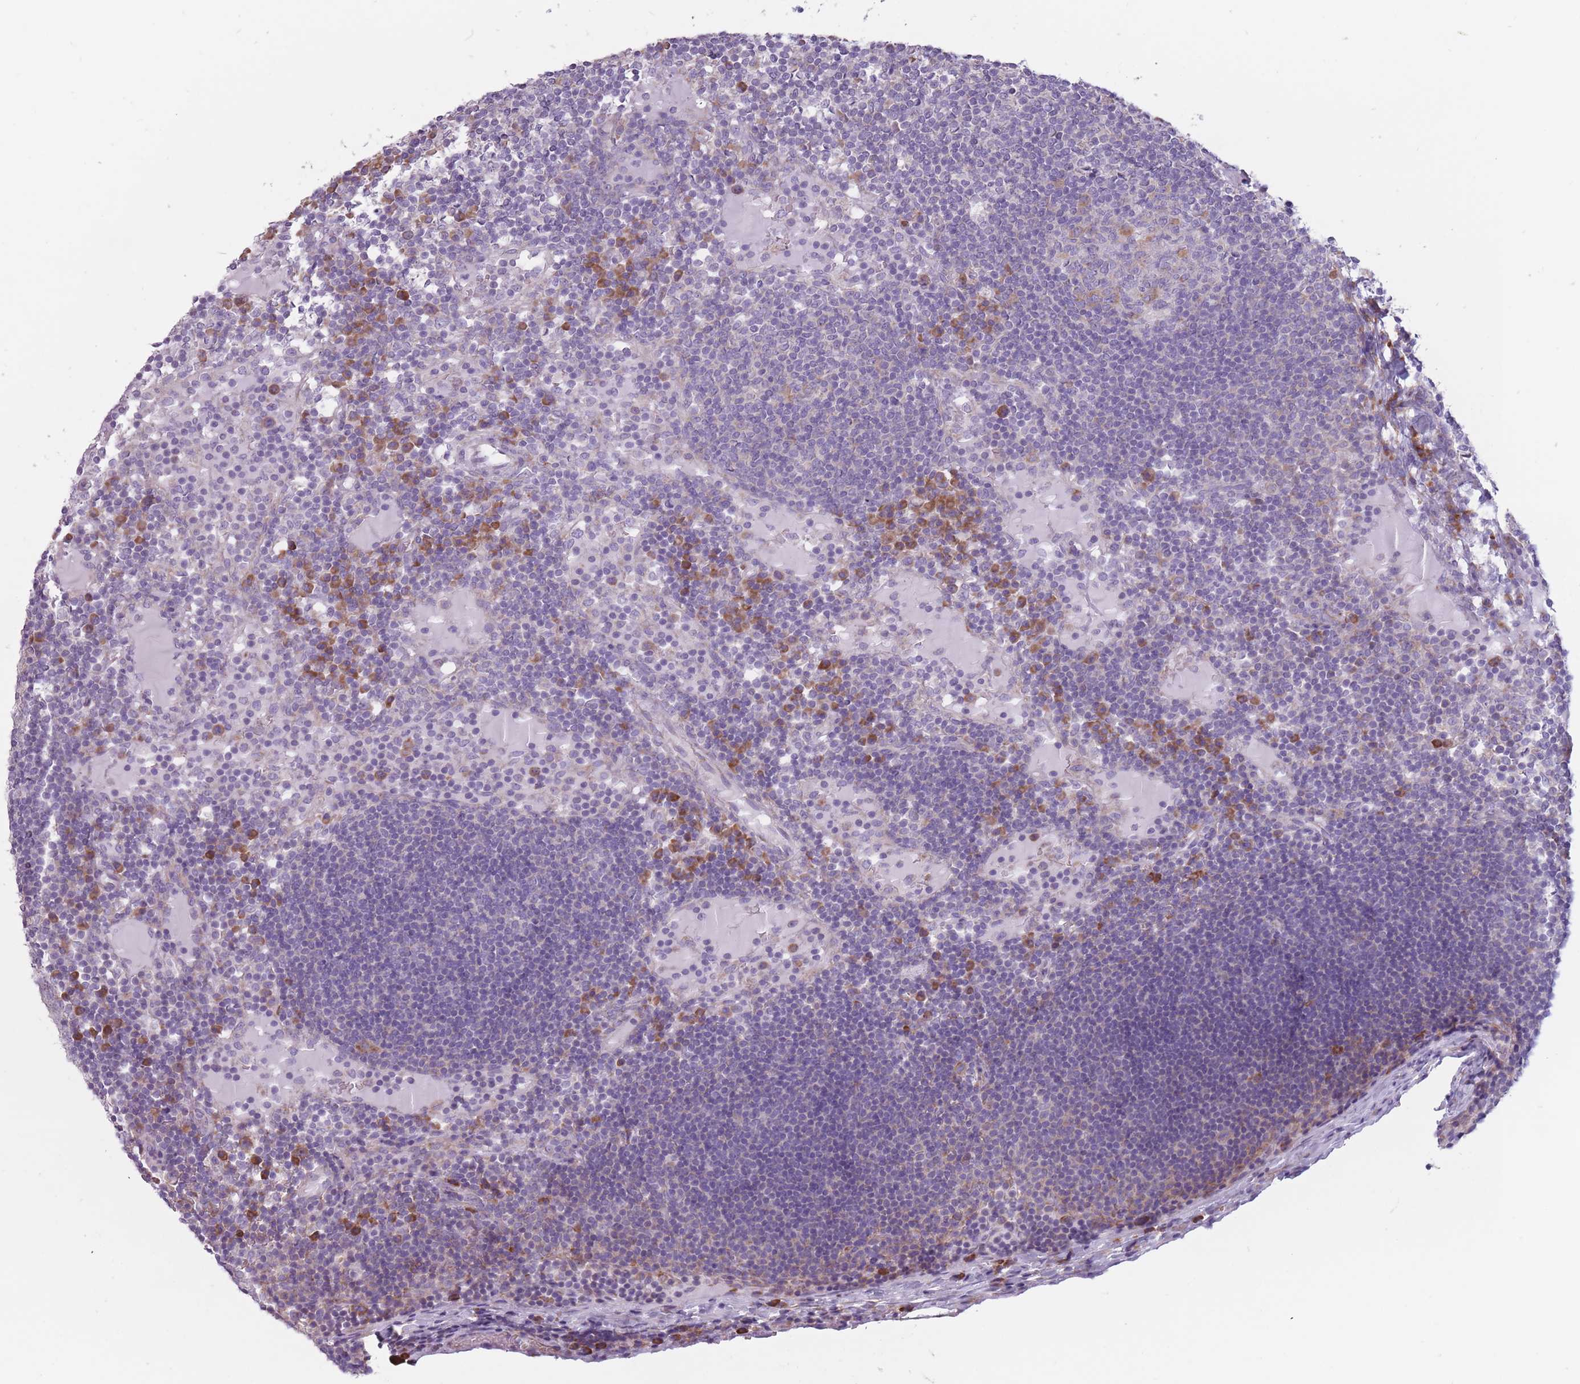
{"staining": {"intensity": "moderate", "quantity": "<25%", "location": "cytoplasmic/membranous"}, "tissue": "lymph node", "cell_type": "Germinal center cells", "image_type": "normal", "snomed": [{"axis": "morphology", "description": "Normal tissue, NOS"}, {"axis": "topography", "description": "Lymph node"}], "caption": "Immunohistochemistry of normal human lymph node reveals low levels of moderate cytoplasmic/membranous expression in about <25% of germinal center cells.", "gene": "RPL18", "patient": {"sex": "male", "age": 53}}